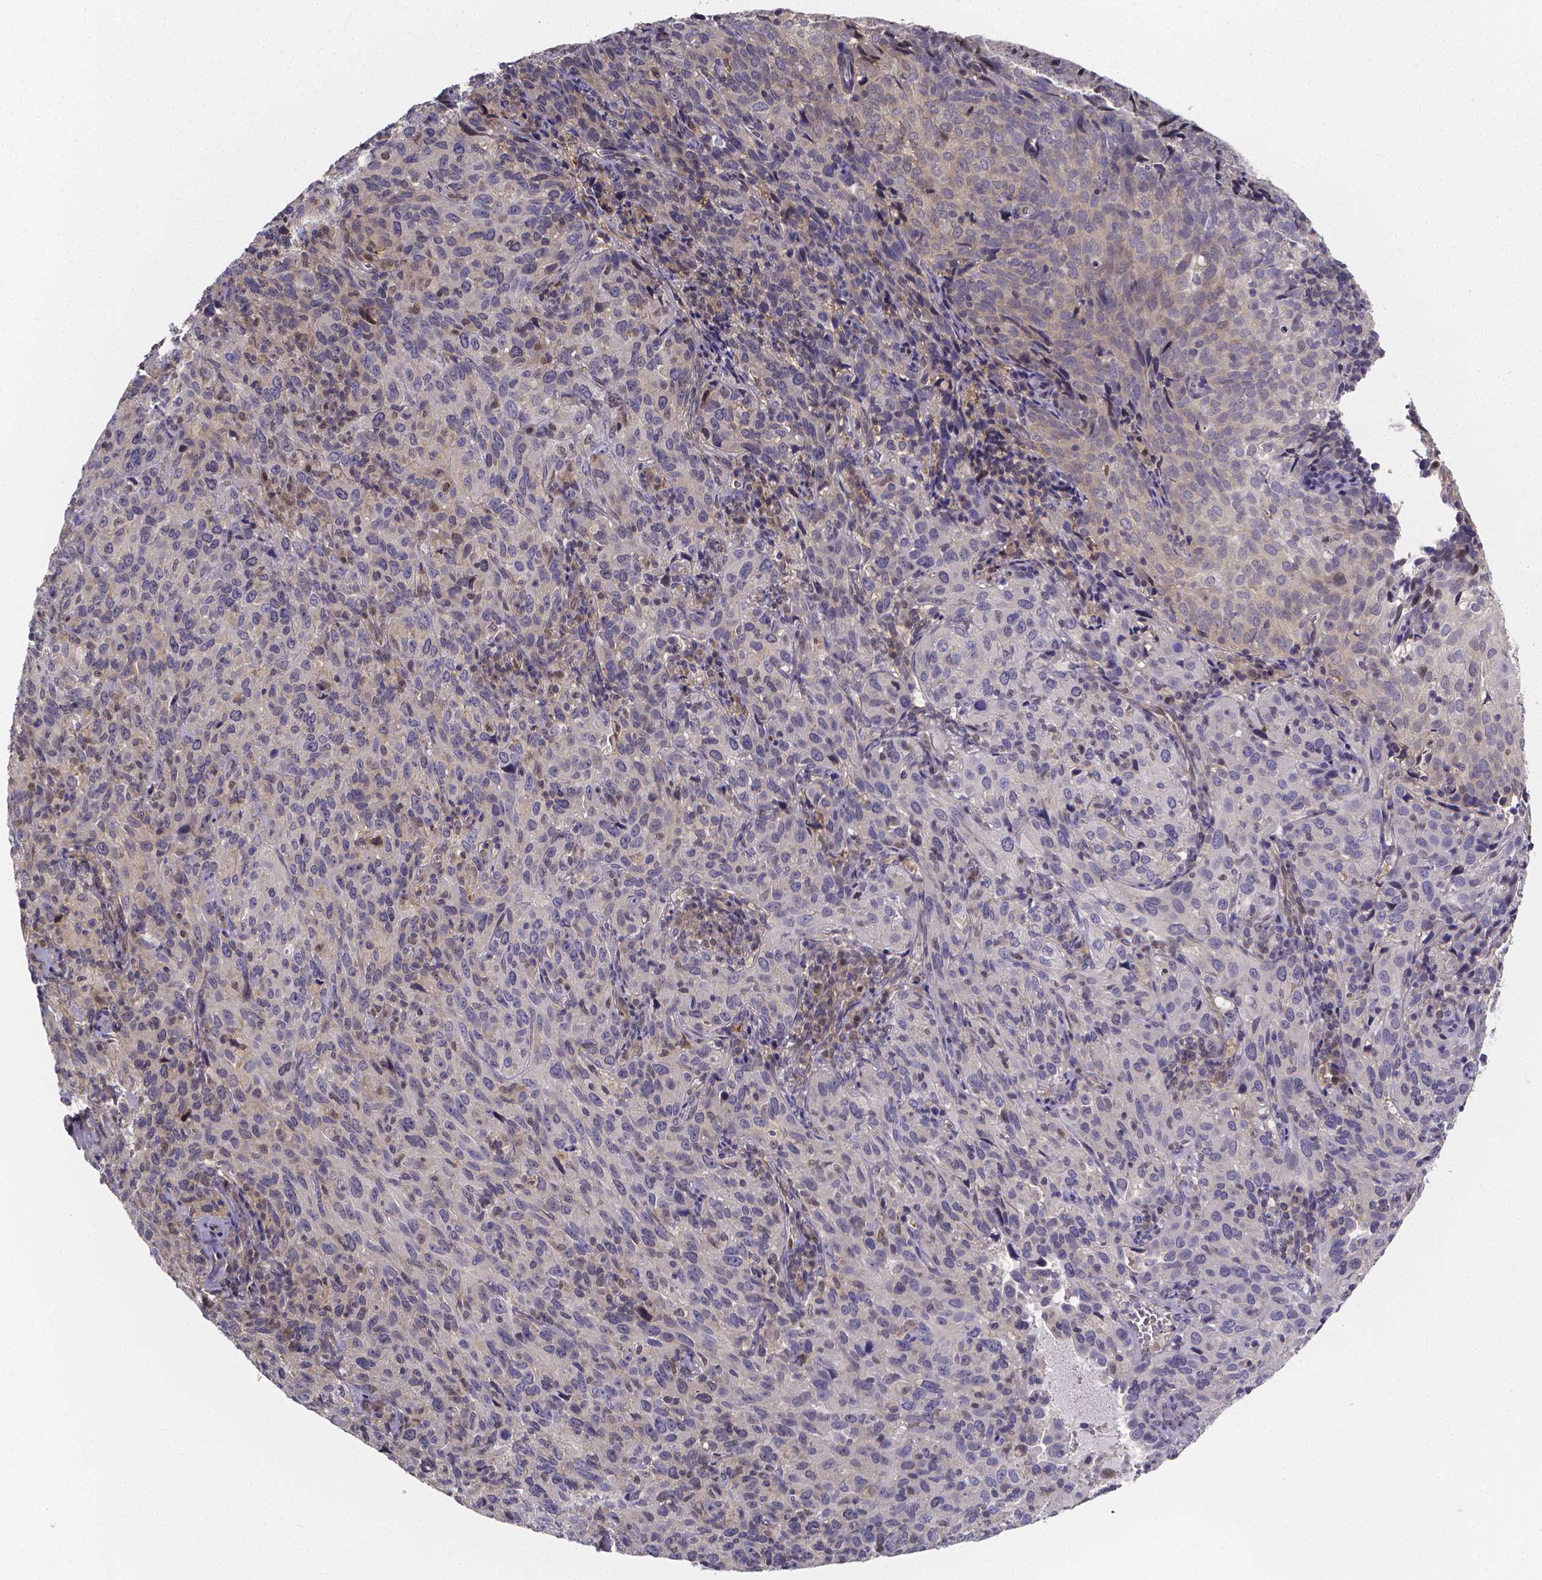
{"staining": {"intensity": "negative", "quantity": "none", "location": "none"}, "tissue": "cervical cancer", "cell_type": "Tumor cells", "image_type": "cancer", "snomed": [{"axis": "morphology", "description": "Squamous cell carcinoma, NOS"}, {"axis": "topography", "description": "Cervix"}], "caption": "Tumor cells show no significant positivity in cervical squamous cell carcinoma.", "gene": "PAH", "patient": {"sex": "female", "age": 51}}